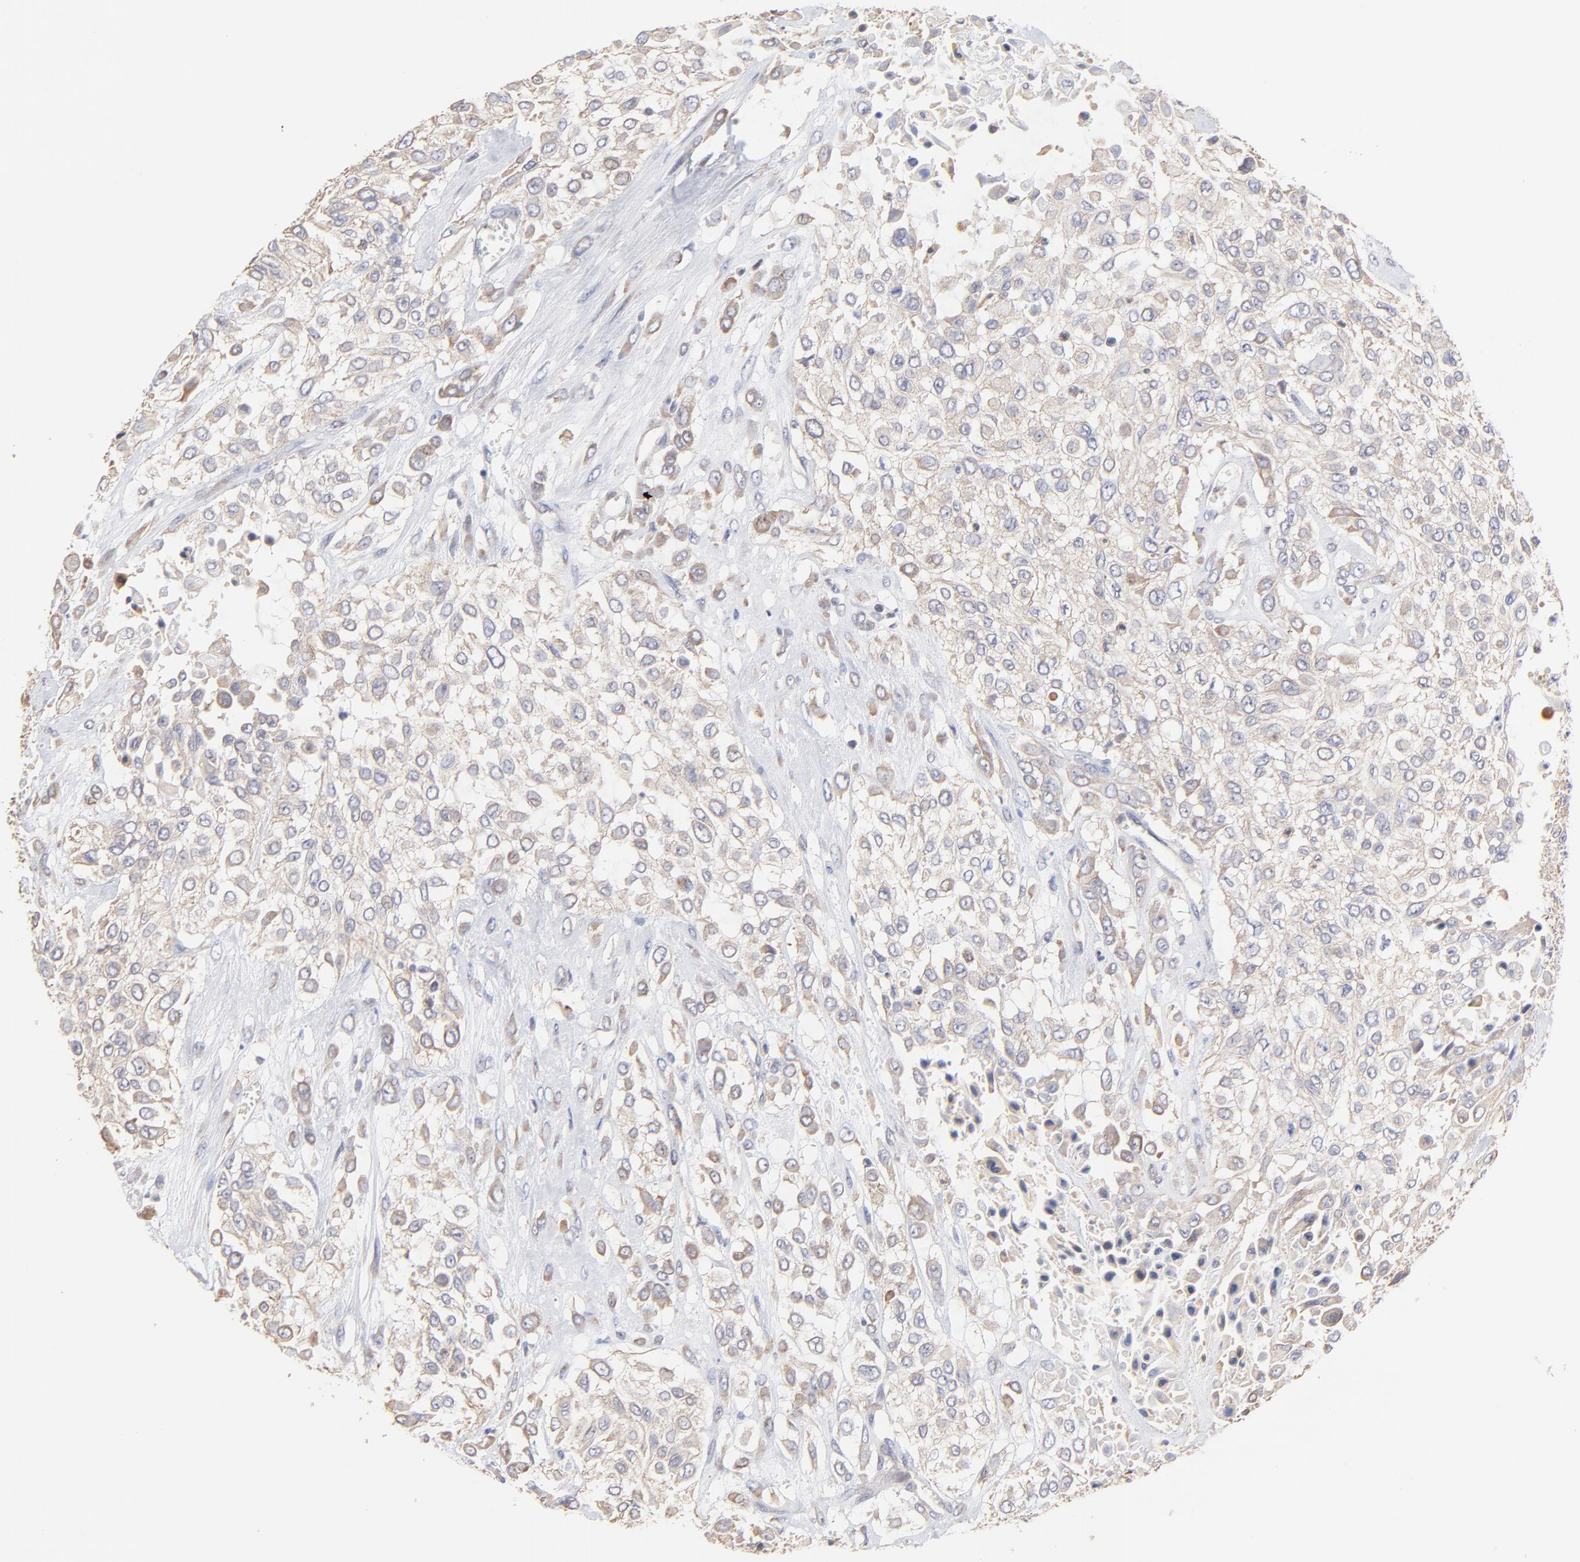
{"staining": {"intensity": "weak", "quantity": ">75%", "location": "cytoplasmic/membranous"}, "tissue": "urothelial cancer", "cell_type": "Tumor cells", "image_type": "cancer", "snomed": [{"axis": "morphology", "description": "Urothelial carcinoma, High grade"}, {"axis": "topography", "description": "Urinary bladder"}], "caption": "Immunohistochemistry (IHC) (DAB (3,3'-diaminobenzidine)) staining of human urothelial carcinoma (high-grade) reveals weak cytoplasmic/membranous protein expression in about >75% of tumor cells.", "gene": "PCMT1", "patient": {"sex": "male", "age": 57}}